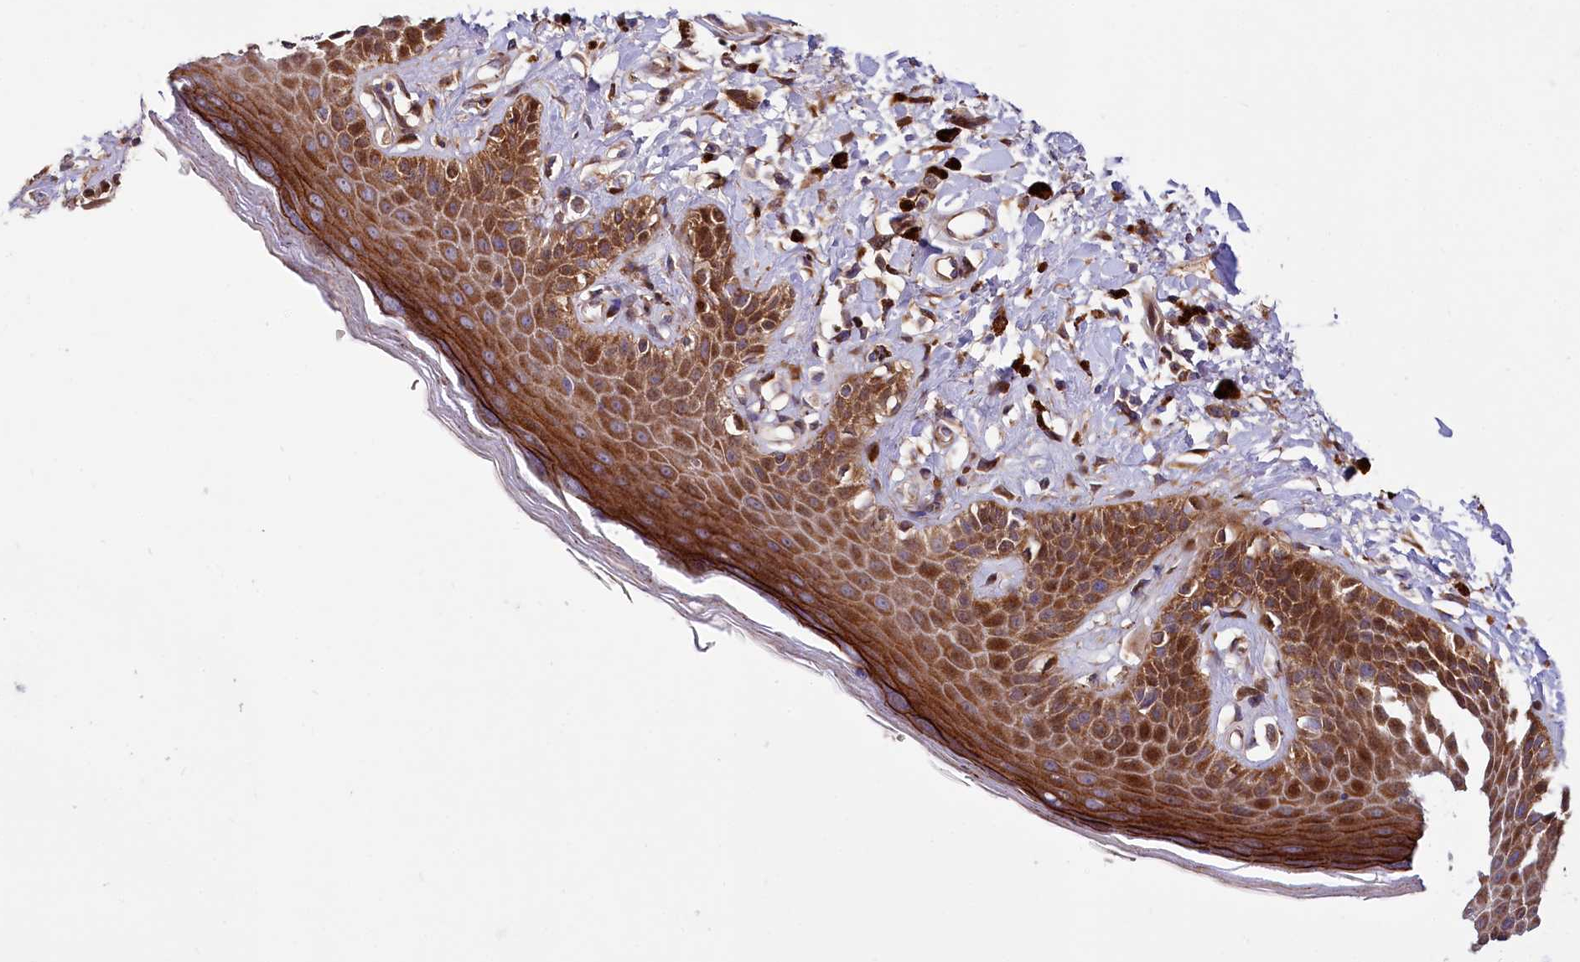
{"staining": {"intensity": "strong", "quantity": ">75%", "location": "cytoplasmic/membranous"}, "tissue": "skin", "cell_type": "Epidermal cells", "image_type": "normal", "snomed": [{"axis": "morphology", "description": "Normal tissue, NOS"}, {"axis": "topography", "description": "Anal"}], "caption": "An immunohistochemistry (IHC) histopathology image of normal tissue is shown. Protein staining in brown shows strong cytoplasmic/membranous positivity in skin within epidermal cells.", "gene": "PDZRN3", "patient": {"sex": "female", "age": 78}}